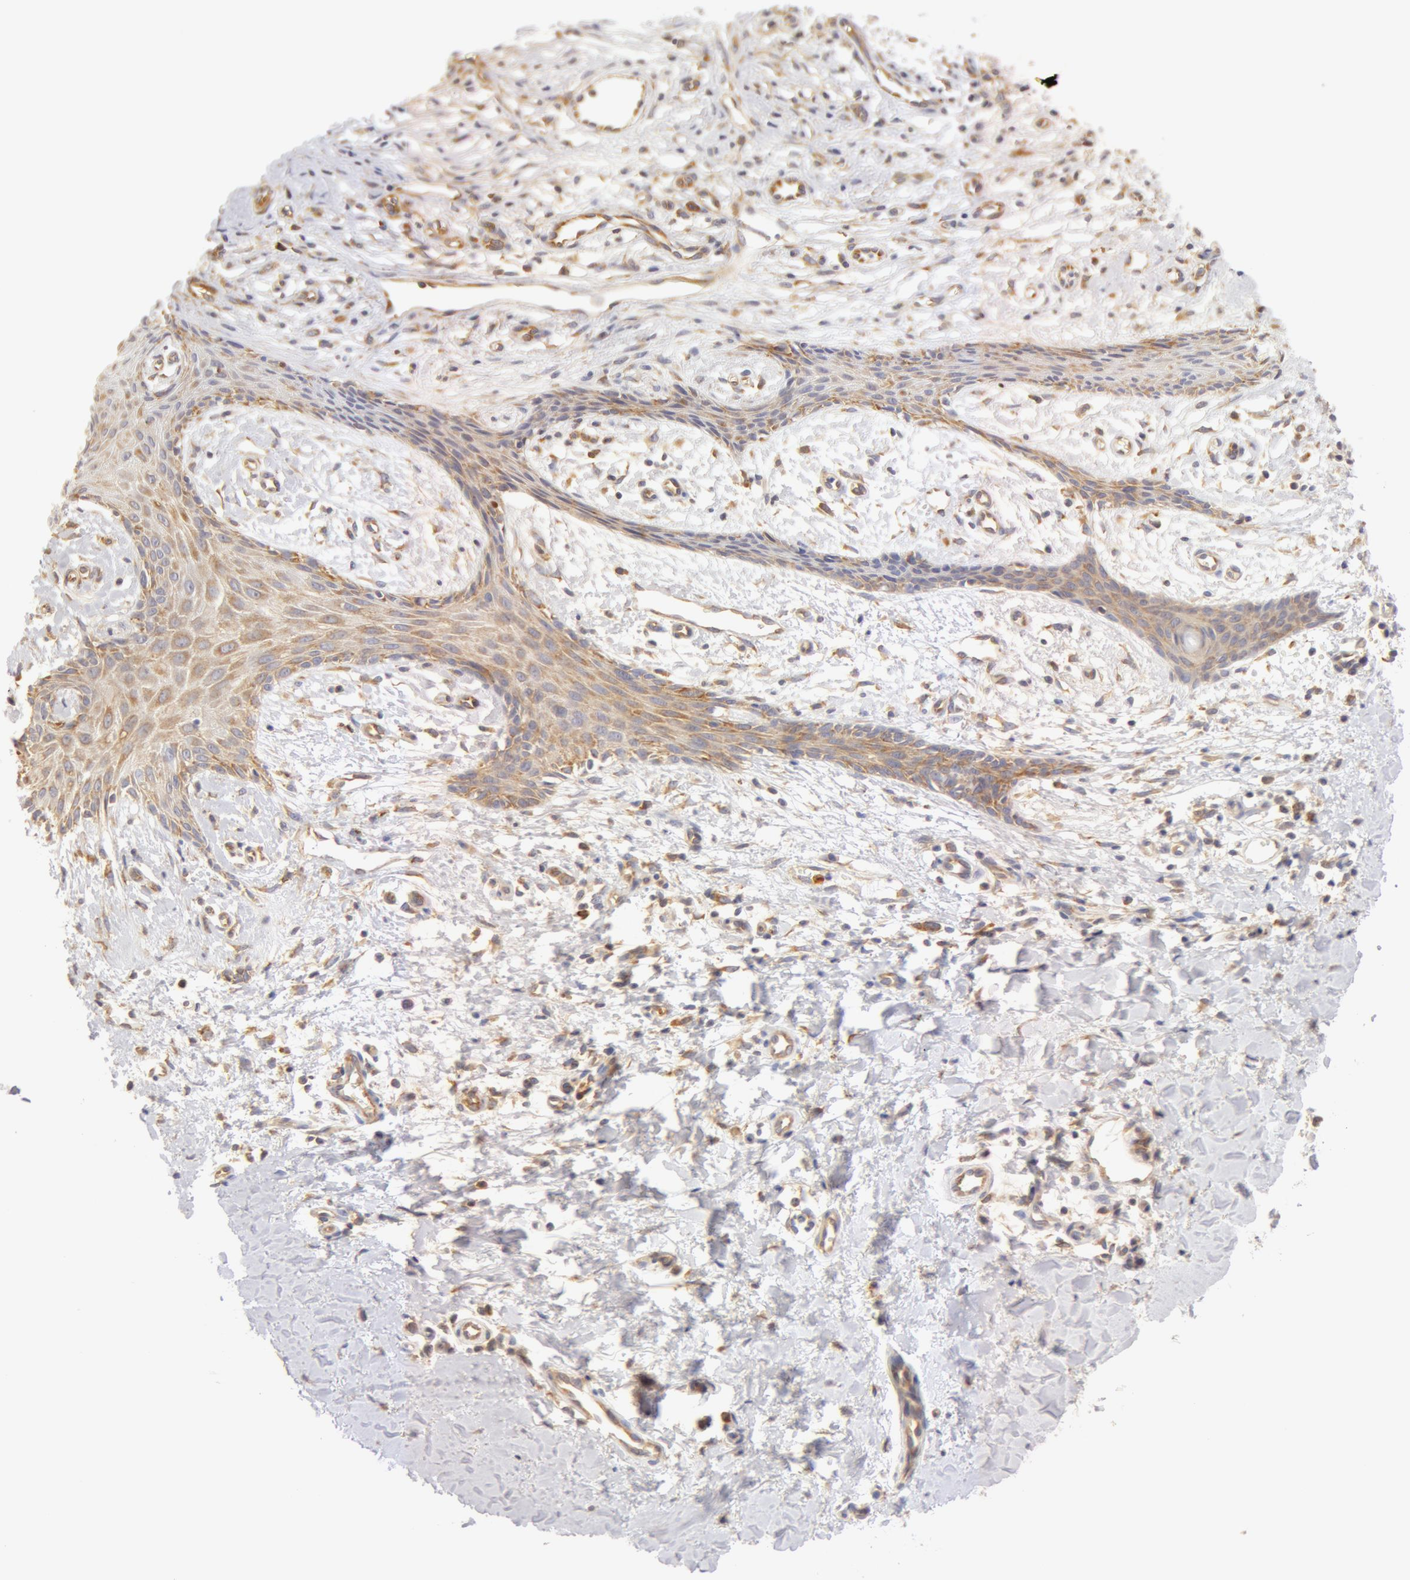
{"staining": {"intensity": "negative", "quantity": "none", "location": "none"}, "tissue": "skin cancer", "cell_type": "Tumor cells", "image_type": "cancer", "snomed": [{"axis": "morphology", "description": "Basal cell carcinoma"}, {"axis": "topography", "description": "Skin"}], "caption": "The immunohistochemistry image has no significant positivity in tumor cells of skin cancer (basal cell carcinoma) tissue.", "gene": "DDX3Y", "patient": {"sex": "male", "age": 75}}